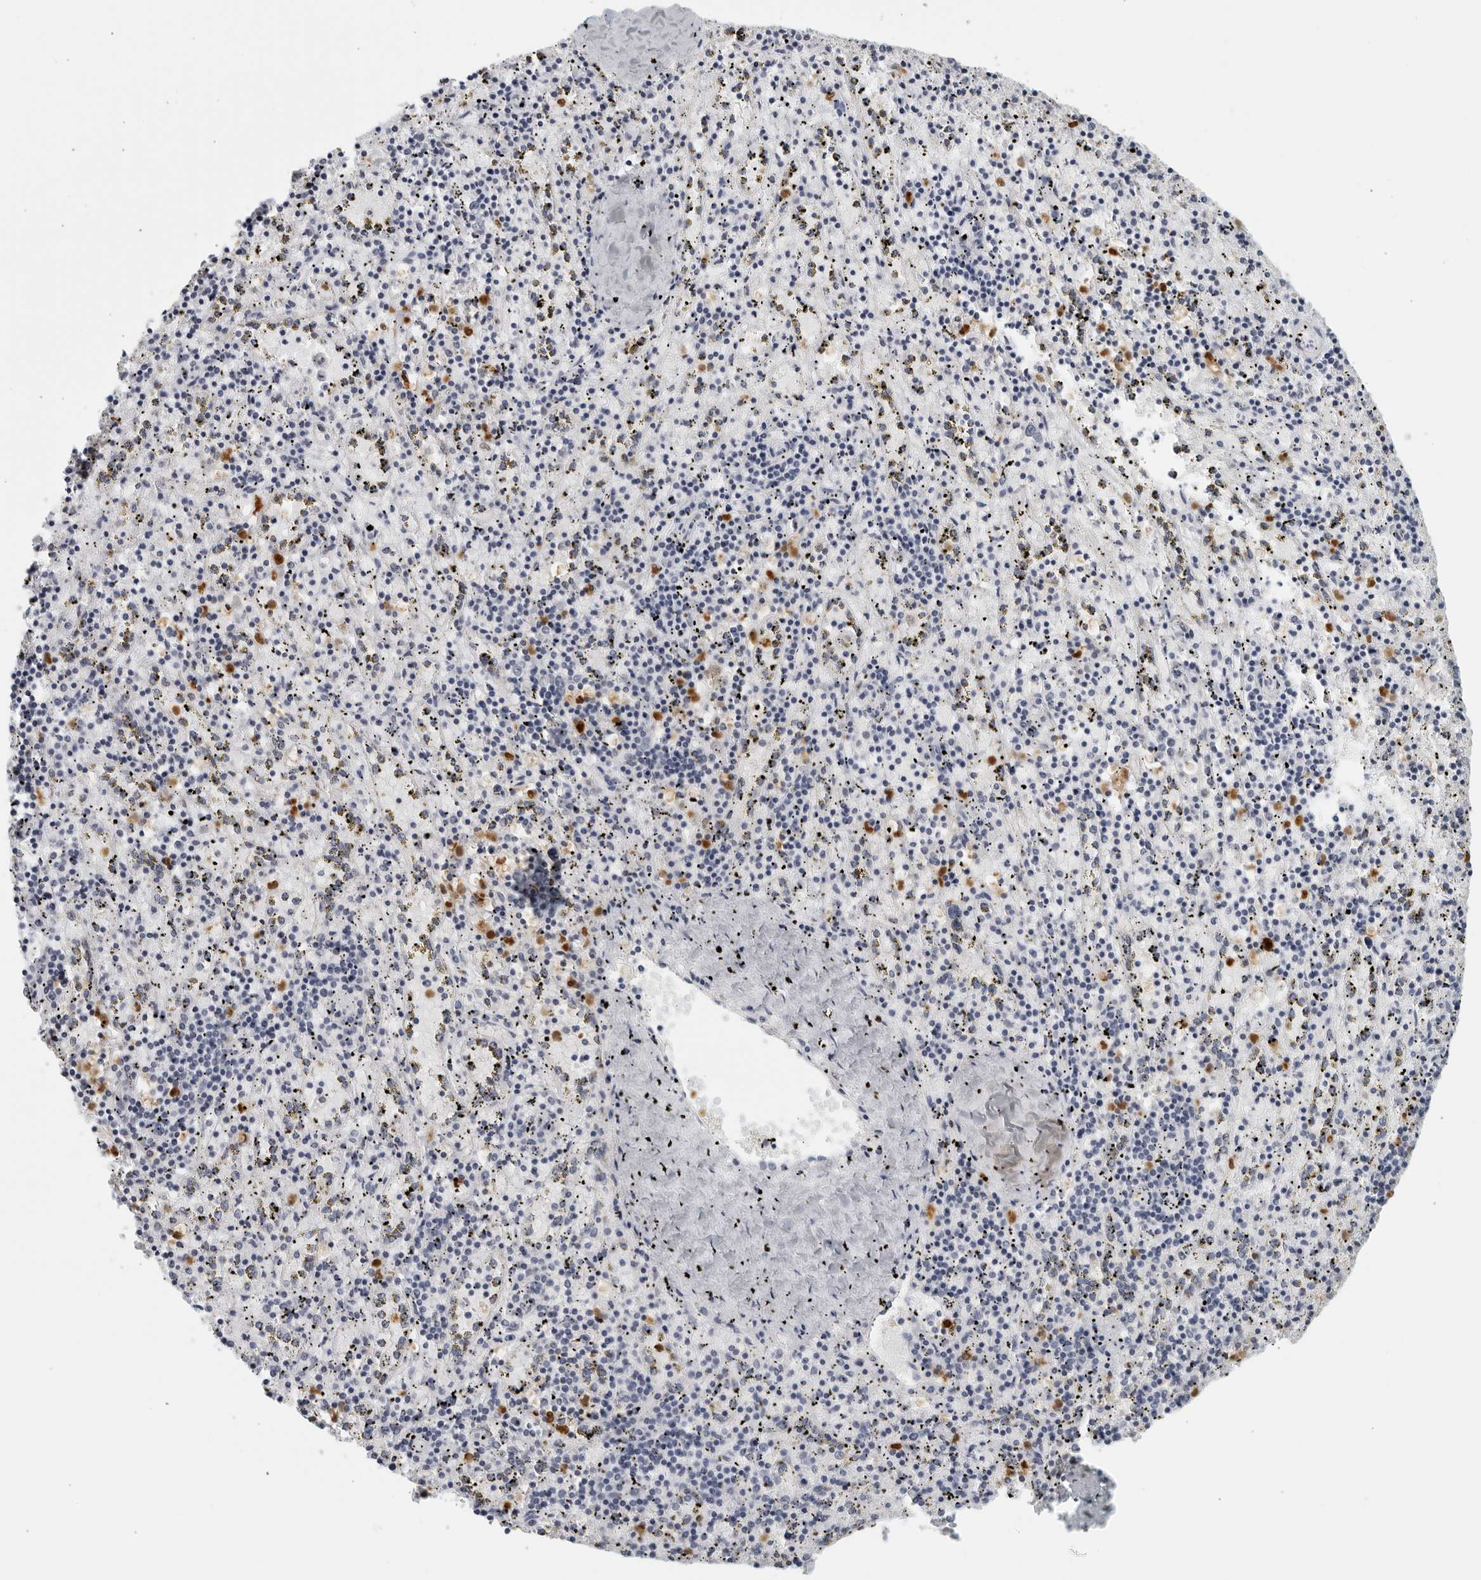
{"staining": {"intensity": "moderate", "quantity": "<25%", "location": "cytoplasmic/membranous,nuclear"}, "tissue": "spleen", "cell_type": "Cells in red pulp", "image_type": "normal", "snomed": [{"axis": "morphology", "description": "Normal tissue, NOS"}, {"axis": "topography", "description": "Spleen"}], "caption": "The immunohistochemical stain highlights moderate cytoplasmic/membranous,nuclear expression in cells in red pulp of unremarkable spleen. The protein of interest is stained brown, and the nuclei are stained in blue (DAB IHC with brightfield microscopy, high magnification).", "gene": "KLK7", "patient": {"sex": "male", "age": 11}}